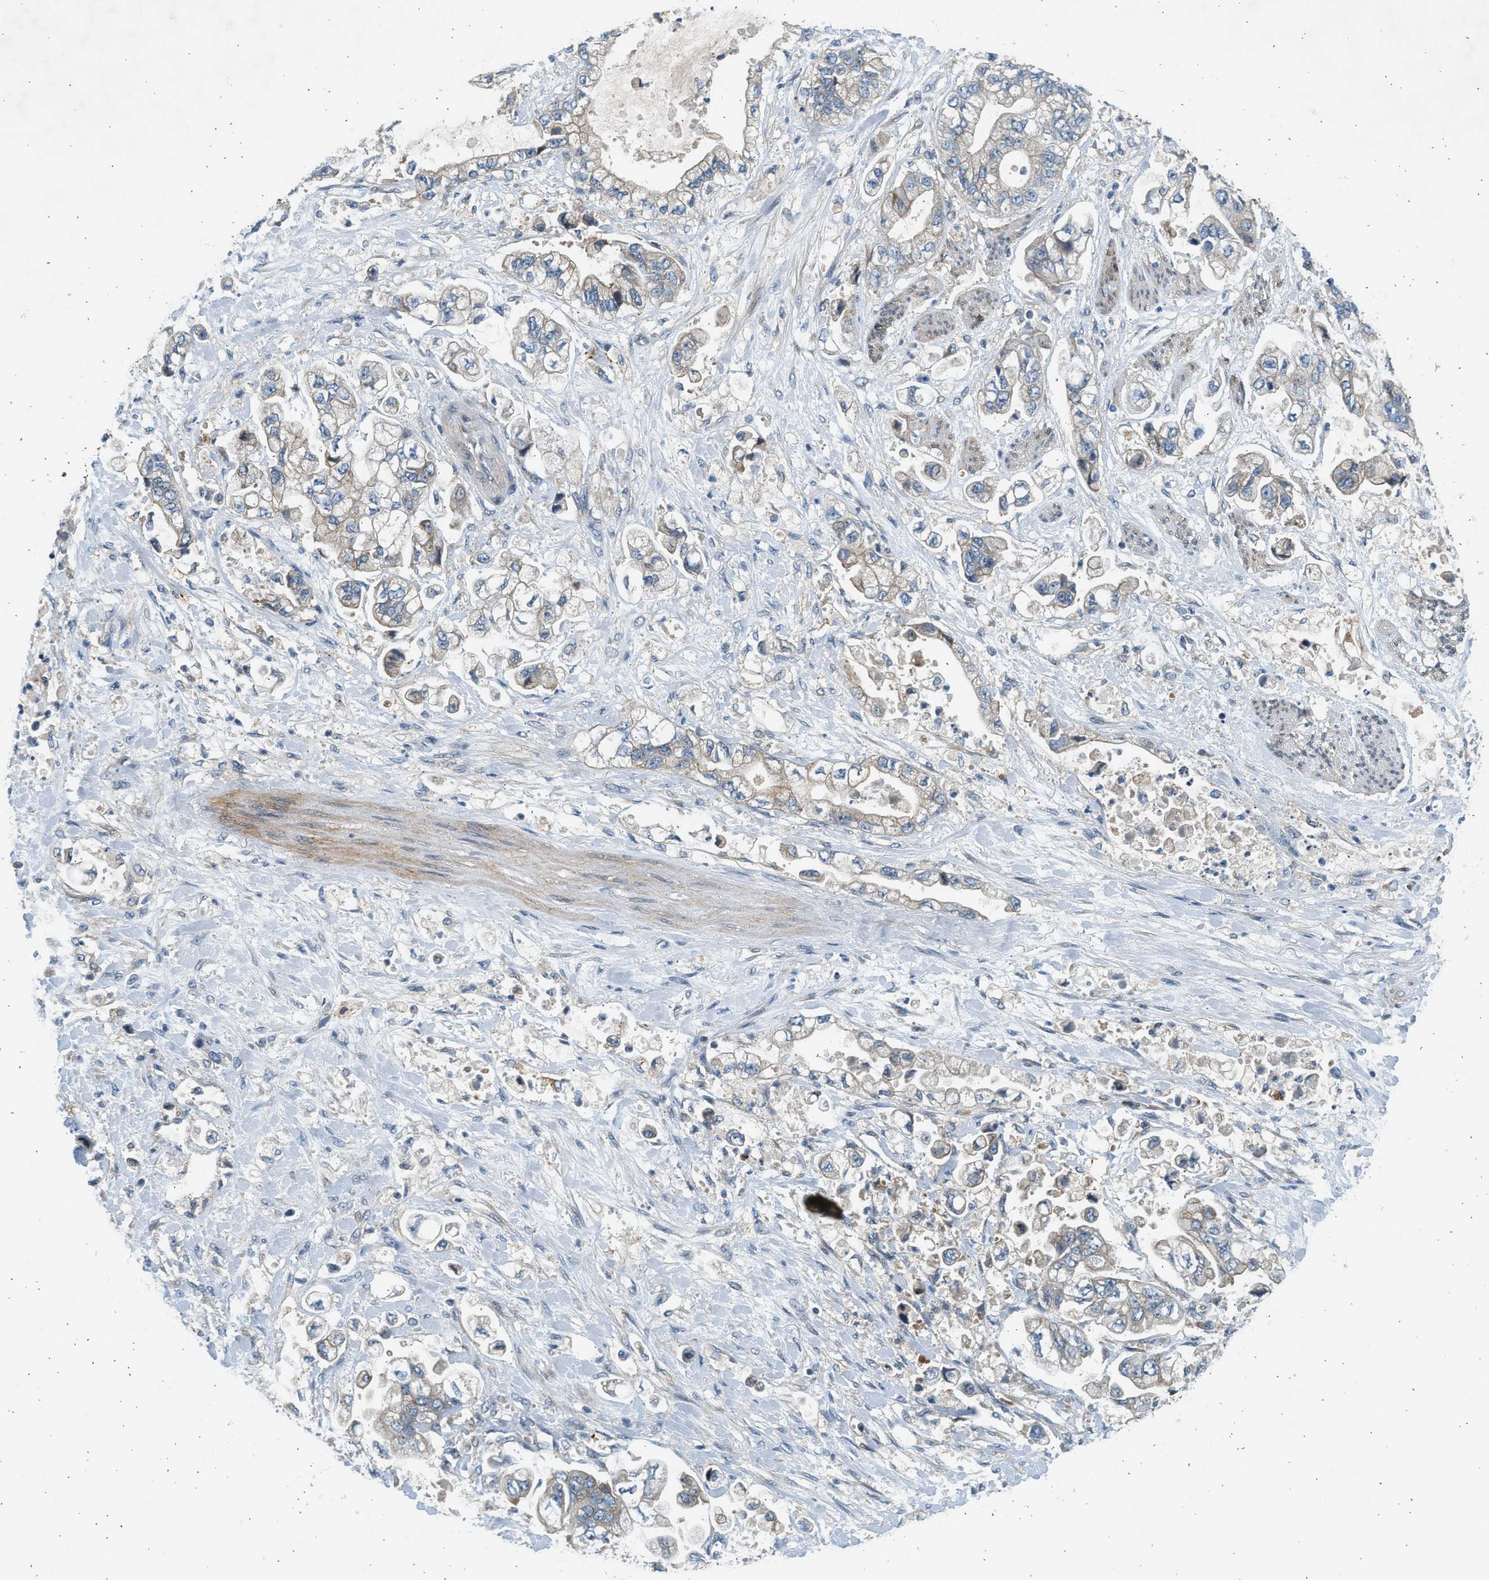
{"staining": {"intensity": "weak", "quantity": "<25%", "location": "cytoplasmic/membranous"}, "tissue": "stomach cancer", "cell_type": "Tumor cells", "image_type": "cancer", "snomed": [{"axis": "morphology", "description": "Normal tissue, NOS"}, {"axis": "morphology", "description": "Adenocarcinoma, NOS"}, {"axis": "topography", "description": "Stomach"}], "caption": "Immunohistochemistry histopathology image of neoplastic tissue: stomach cancer stained with DAB (3,3'-diaminobenzidine) displays no significant protein expression in tumor cells.", "gene": "KDELR2", "patient": {"sex": "male", "age": 62}}